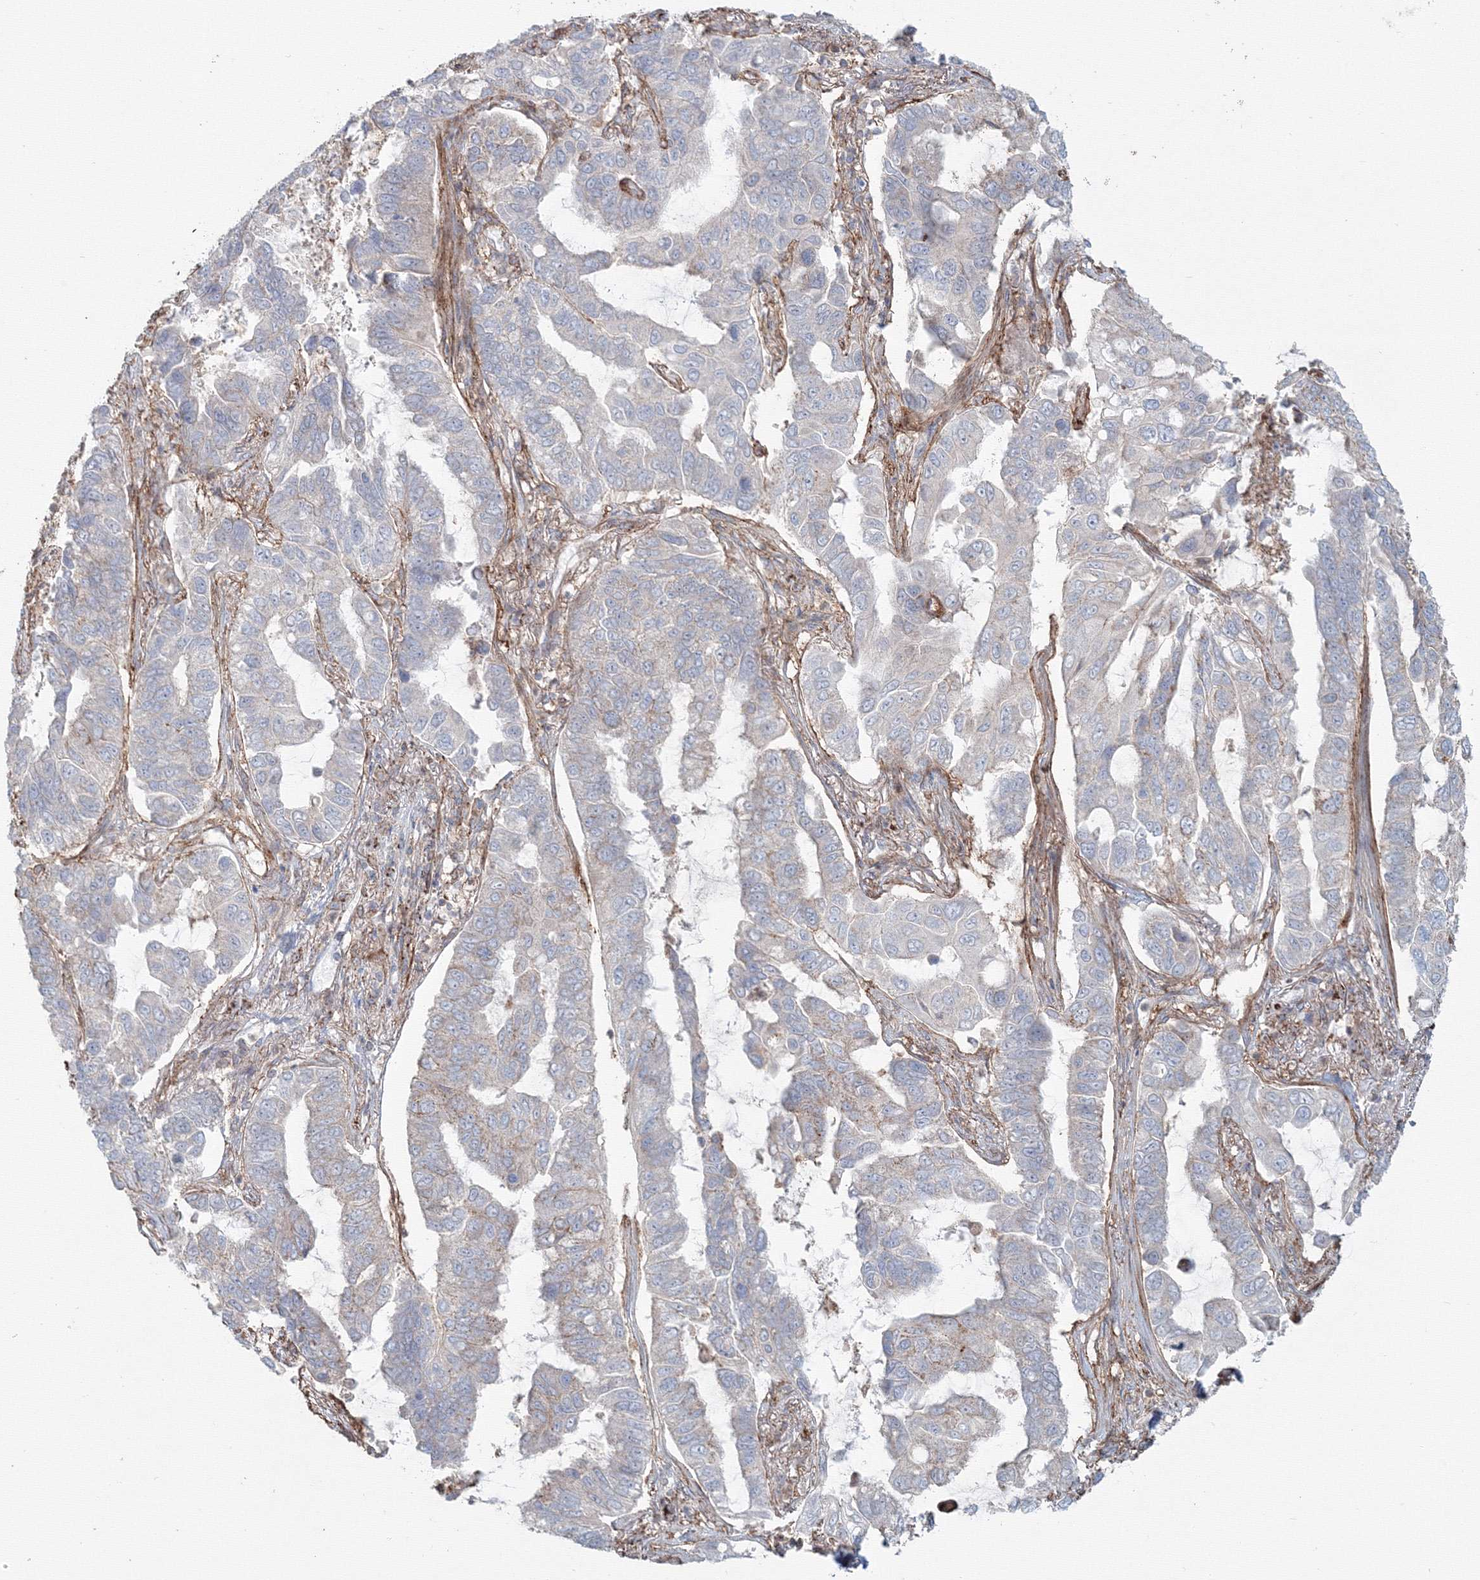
{"staining": {"intensity": "negative", "quantity": "none", "location": "none"}, "tissue": "lung cancer", "cell_type": "Tumor cells", "image_type": "cancer", "snomed": [{"axis": "morphology", "description": "Adenocarcinoma, NOS"}, {"axis": "topography", "description": "Lung"}], "caption": "A high-resolution micrograph shows IHC staining of lung adenocarcinoma, which demonstrates no significant staining in tumor cells.", "gene": "SH3PXD2A", "patient": {"sex": "male", "age": 64}}